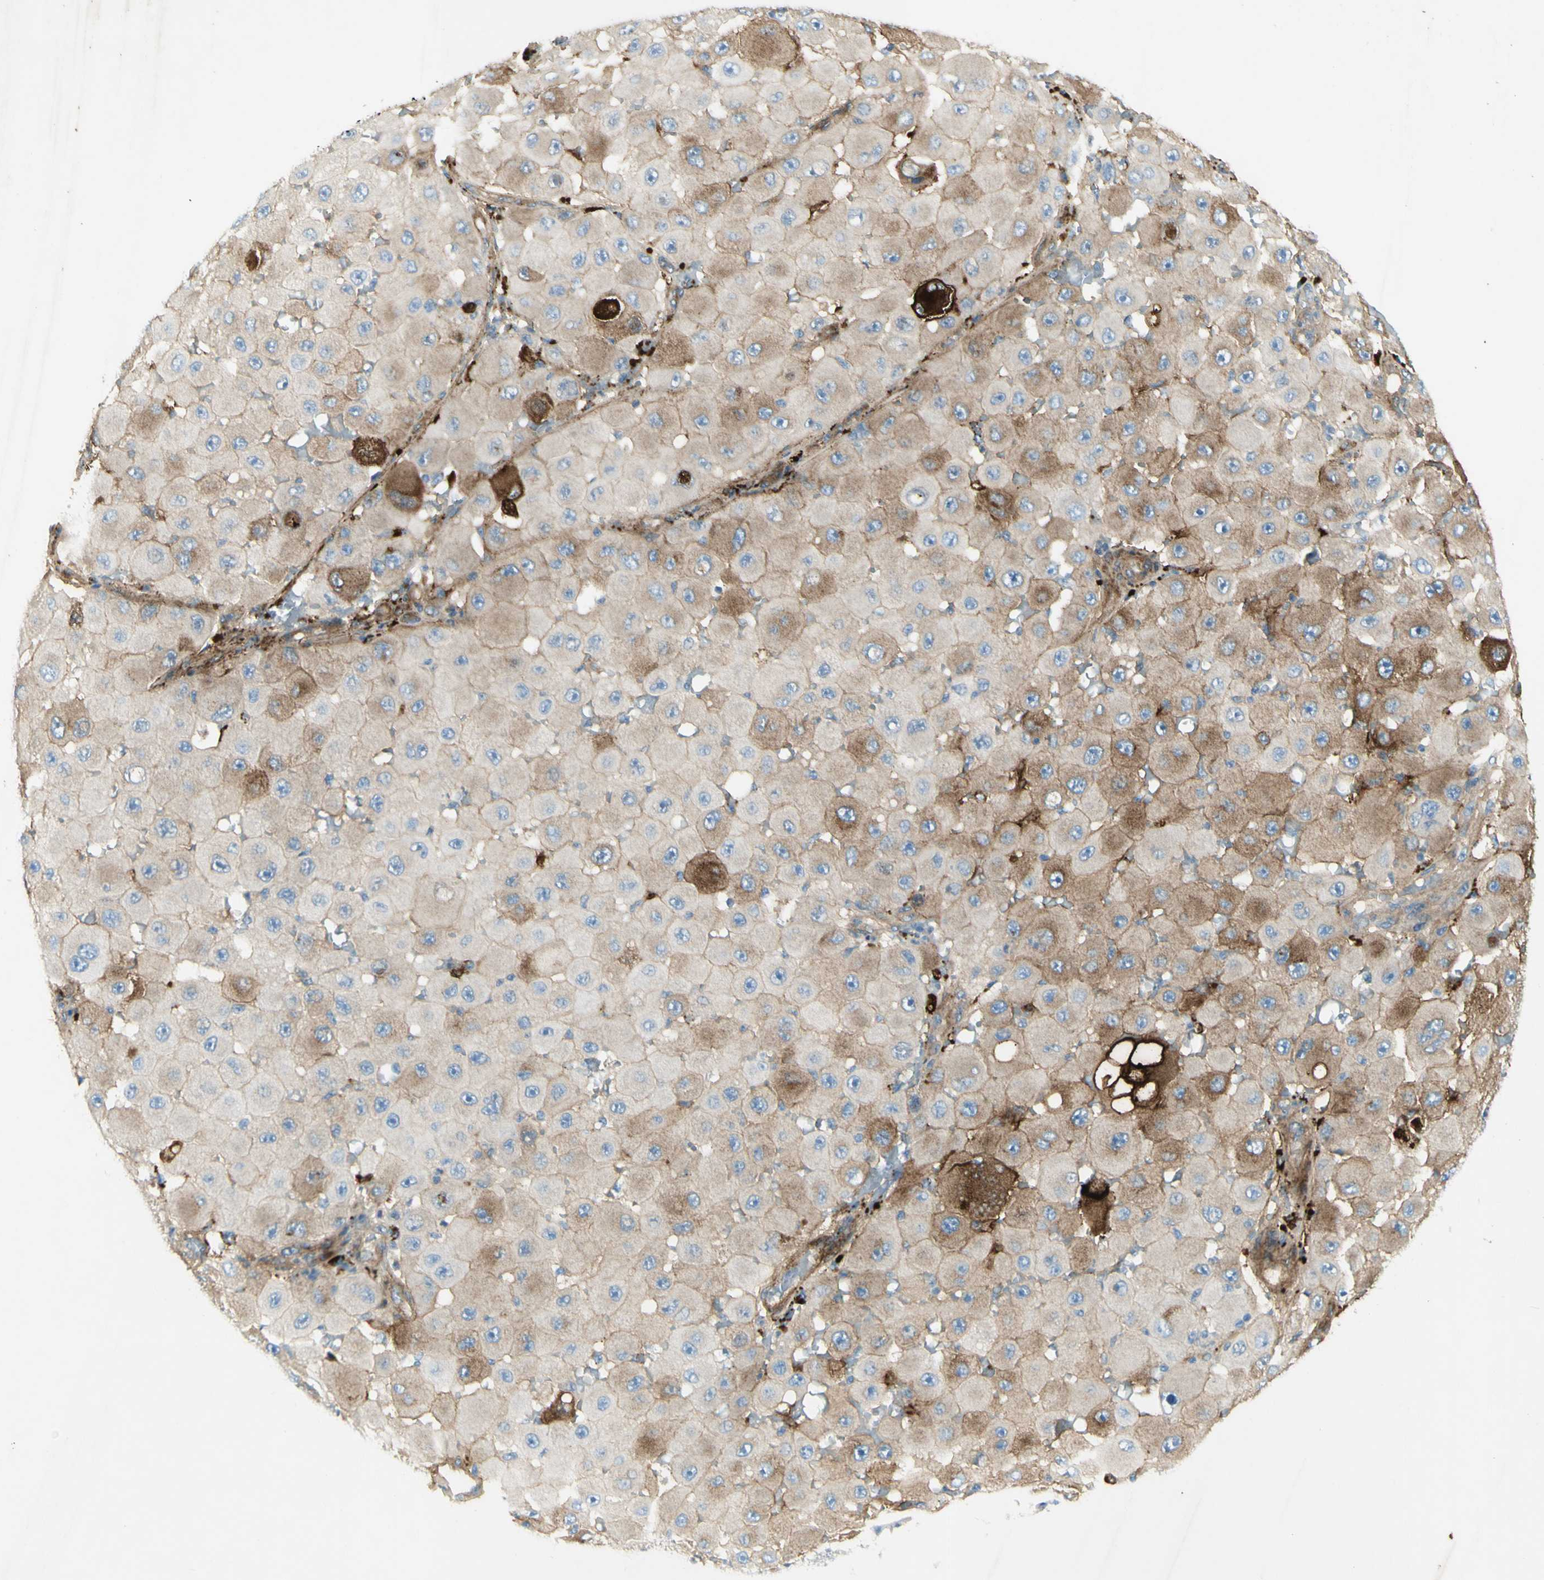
{"staining": {"intensity": "weak", "quantity": ">75%", "location": "cytoplasmic/membranous"}, "tissue": "melanoma", "cell_type": "Tumor cells", "image_type": "cancer", "snomed": [{"axis": "morphology", "description": "Malignant melanoma, NOS"}, {"axis": "topography", "description": "Skin"}], "caption": "The photomicrograph exhibits immunohistochemical staining of malignant melanoma. There is weak cytoplasmic/membranous expression is seen in about >75% of tumor cells. (IHC, brightfield microscopy, high magnification).", "gene": "GDF15", "patient": {"sex": "female", "age": 81}}